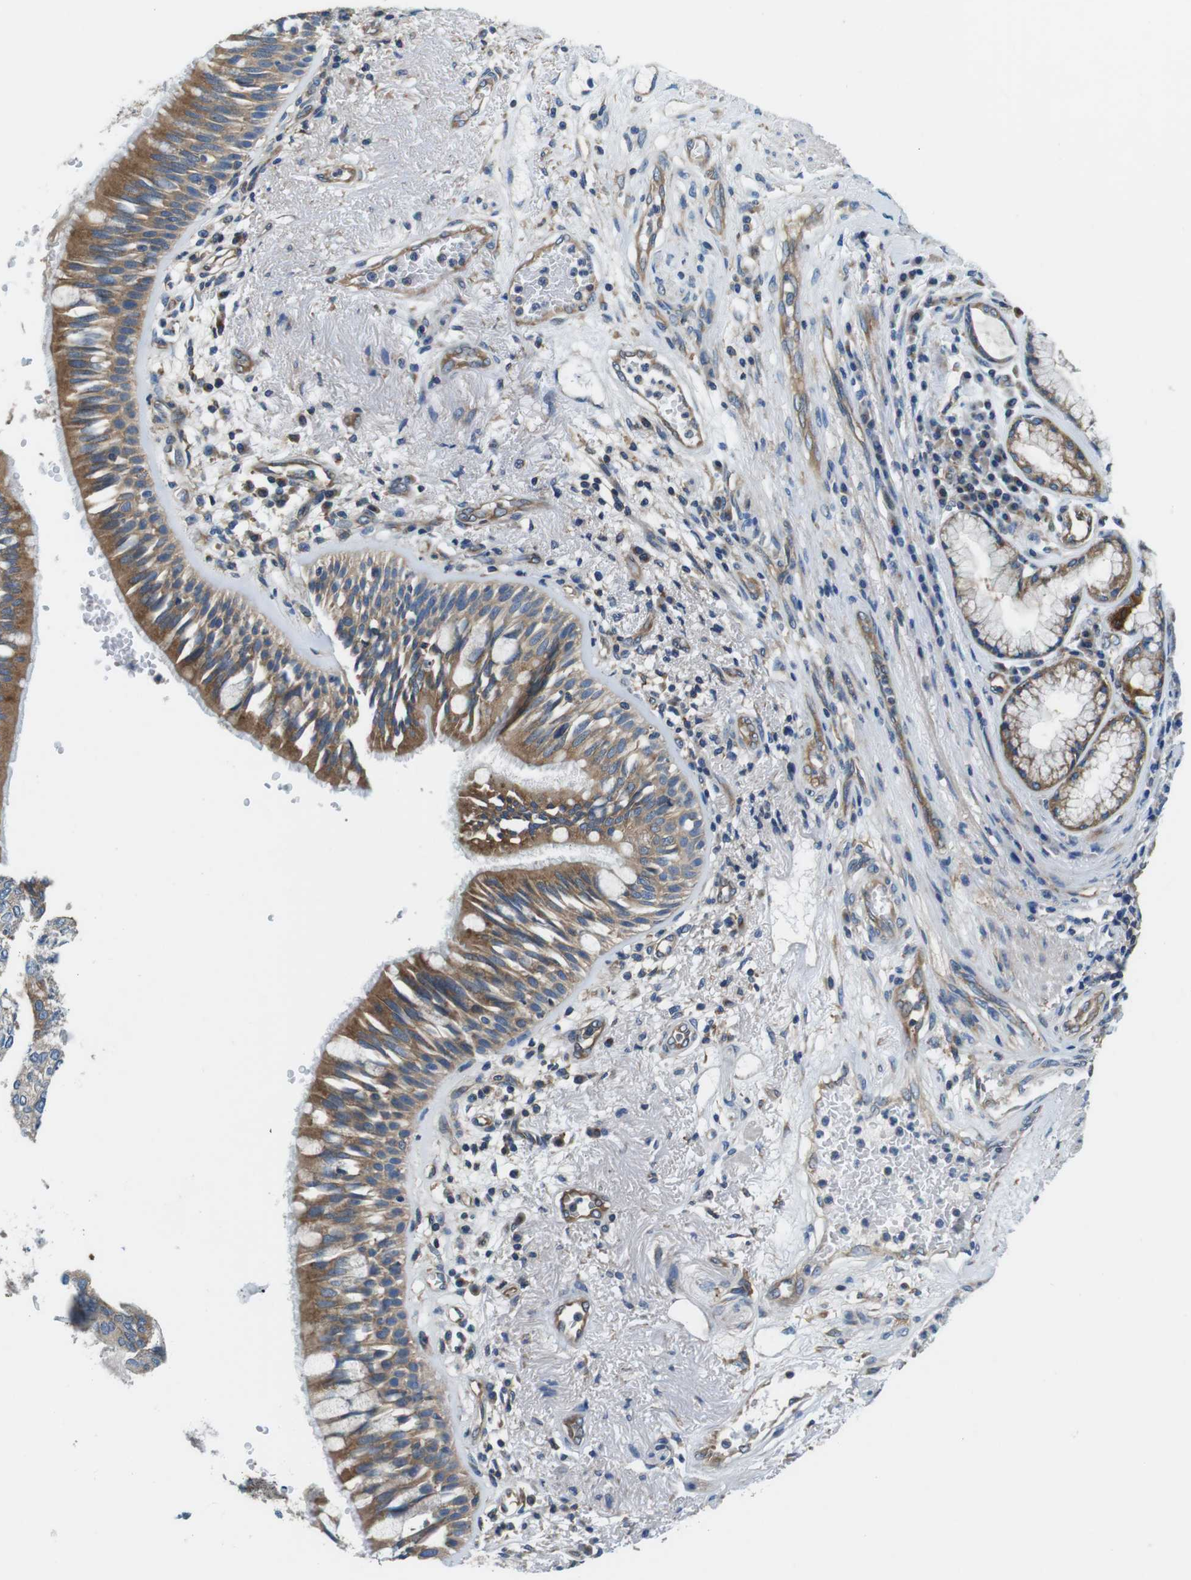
{"staining": {"intensity": "moderate", "quantity": ">75%", "location": "cytoplasmic/membranous"}, "tissue": "bronchus", "cell_type": "Respiratory epithelial cells", "image_type": "normal", "snomed": [{"axis": "morphology", "description": "Normal tissue, NOS"}, {"axis": "morphology", "description": "Adenocarcinoma, NOS"}, {"axis": "morphology", "description": "Adenocarcinoma, metastatic, NOS"}, {"axis": "topography", "description": "Lymph node"}, {"axis": "topography", "description": "Bronchus"}, {"axis": "topography", "description": "Lung"}], "caption": "Immunohistochemical staining of benign human bronchus shows moderate cytoplasmic/membranous protein expression in about >75% of respiratory epithelial cells.", "gene": "DENND4C", "patient": {"sex": "female", "age": 54}}